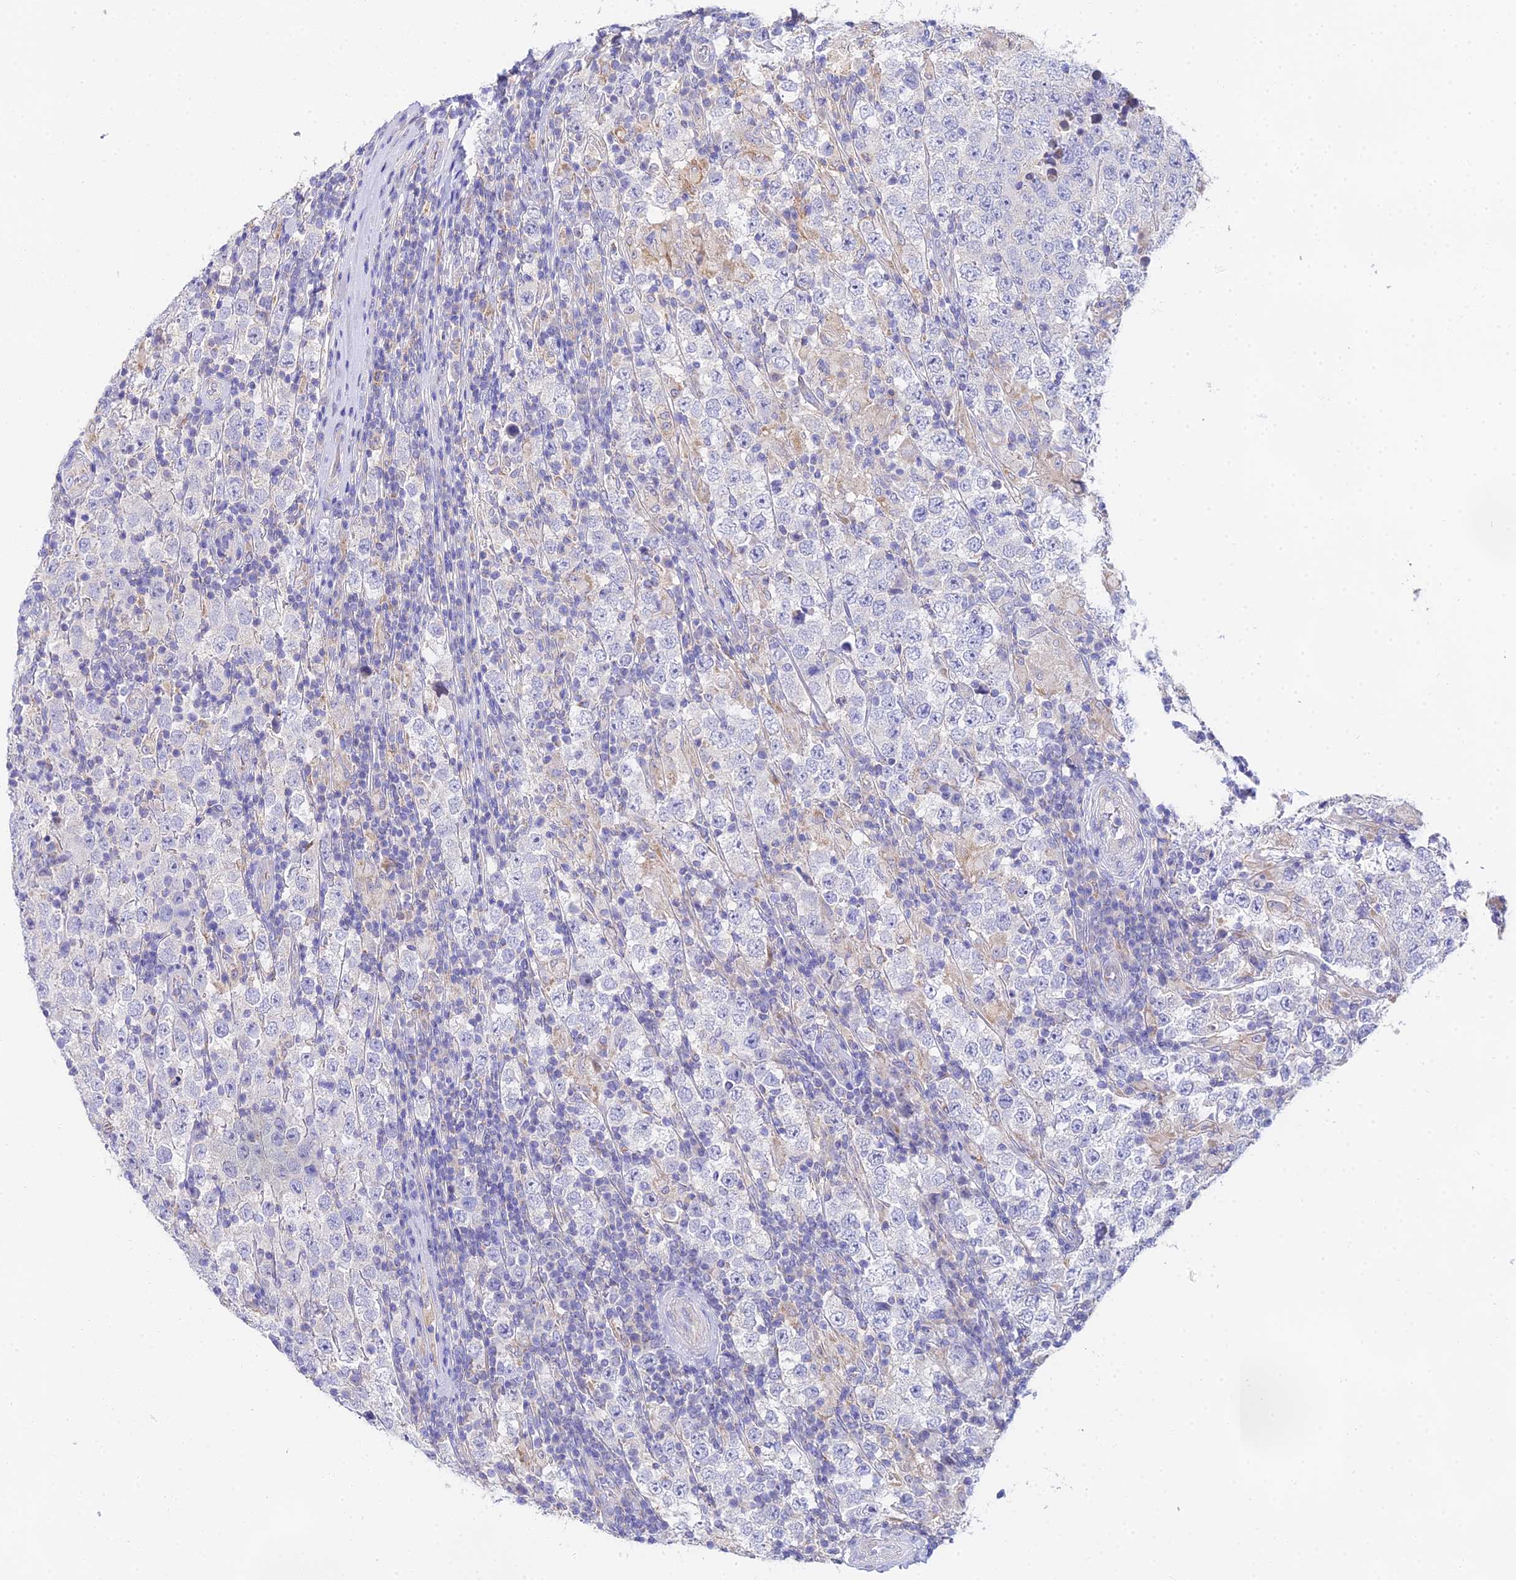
{"staining": {"intensity": "negative", "quantity": "none", "location": "none"}, "tissue": "testis cancer", "cell_type": "Tumor cells", "image_type": "cancer", "snomed": [{"axis": "morphology", "description": "Normal tissue, NOS"}, {"axis": "morphology", "description": "Urothelial carcinoma, High grade"}, {"axis": "morphology", "description": "Seminoma, NOS"}, {"axis": "morphology", "description": "Carcinoma, Embryonal, NOS"}, {"axis": "topography", "description": "Urinary bladder"}, {"axis": "topography", "description": "Testis"}], "caption": "Immunohistochemical staining of testis cancer (seminoma) displays no significant positivity in tumor cells.", "gene": "PPP2R2C", "patient": {"sex": "male", "age": 41}}